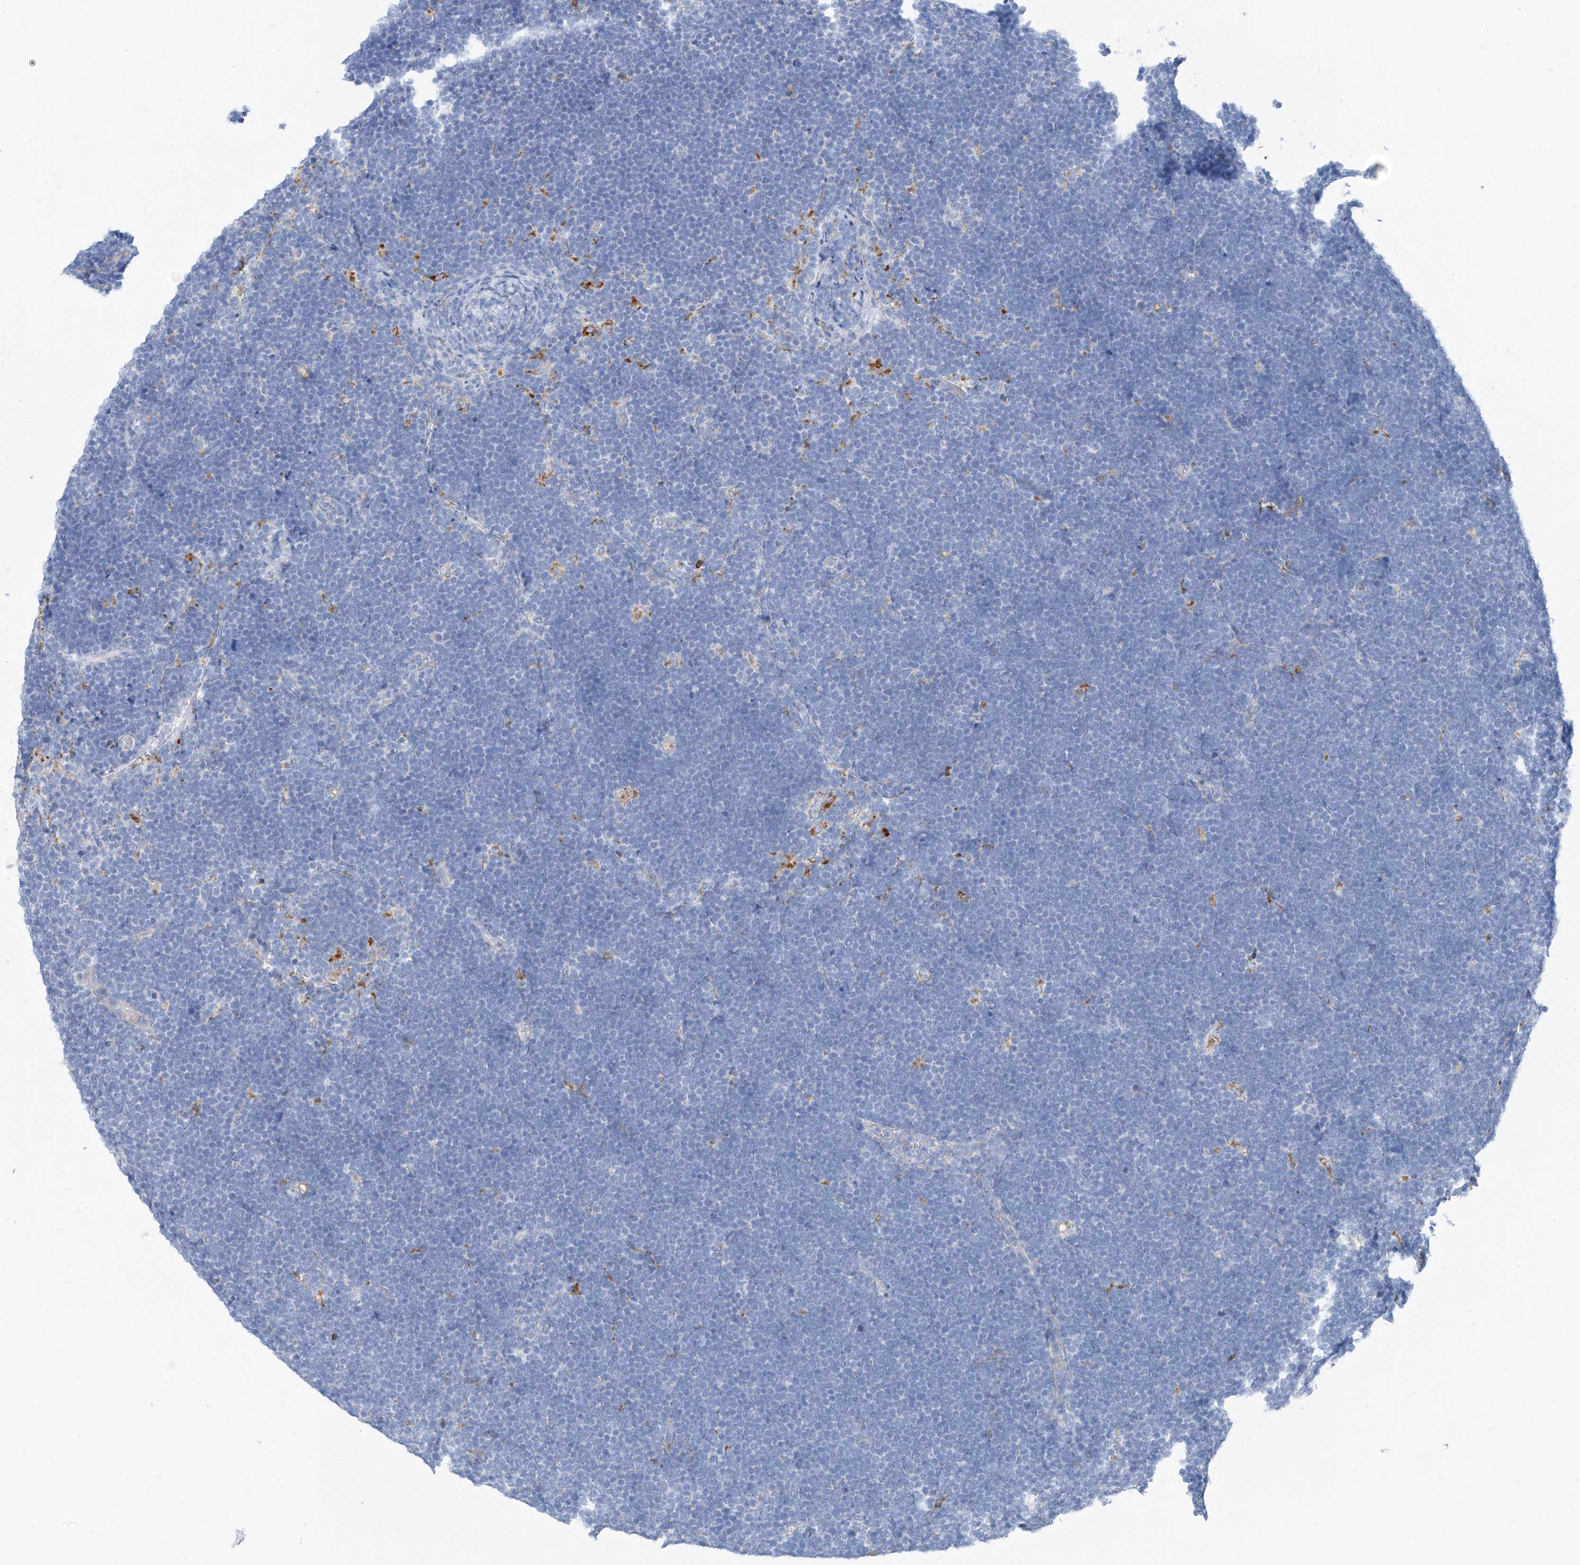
{"staining": {"intensity": "negative", "quantity": "none", "location": "none"}, "tissue": "lymphoma", "cell_type": "Tumor cells", "image_type": "cancer", "snomed": [{"axis": "morphology", "description": "Malignant lymphoma, non-Hodgkin's type, High grade"}, {"axis": "topography", "description": "Lymph node"}], "caption": "IHC image of malignant lymphoma, non-Hodgkin's type (high-grade) stained for a protein (brown), which demonstrates no staining in tumor cells. (Stains: DAB (3,3'-diaminobenzidine) immunohistochemistry with hematoxylin counter stain, Microscopy: brightfield microscopy at high magnification).", "gene": "GLMP", "patient": {"sex": "male", "age": 13}}